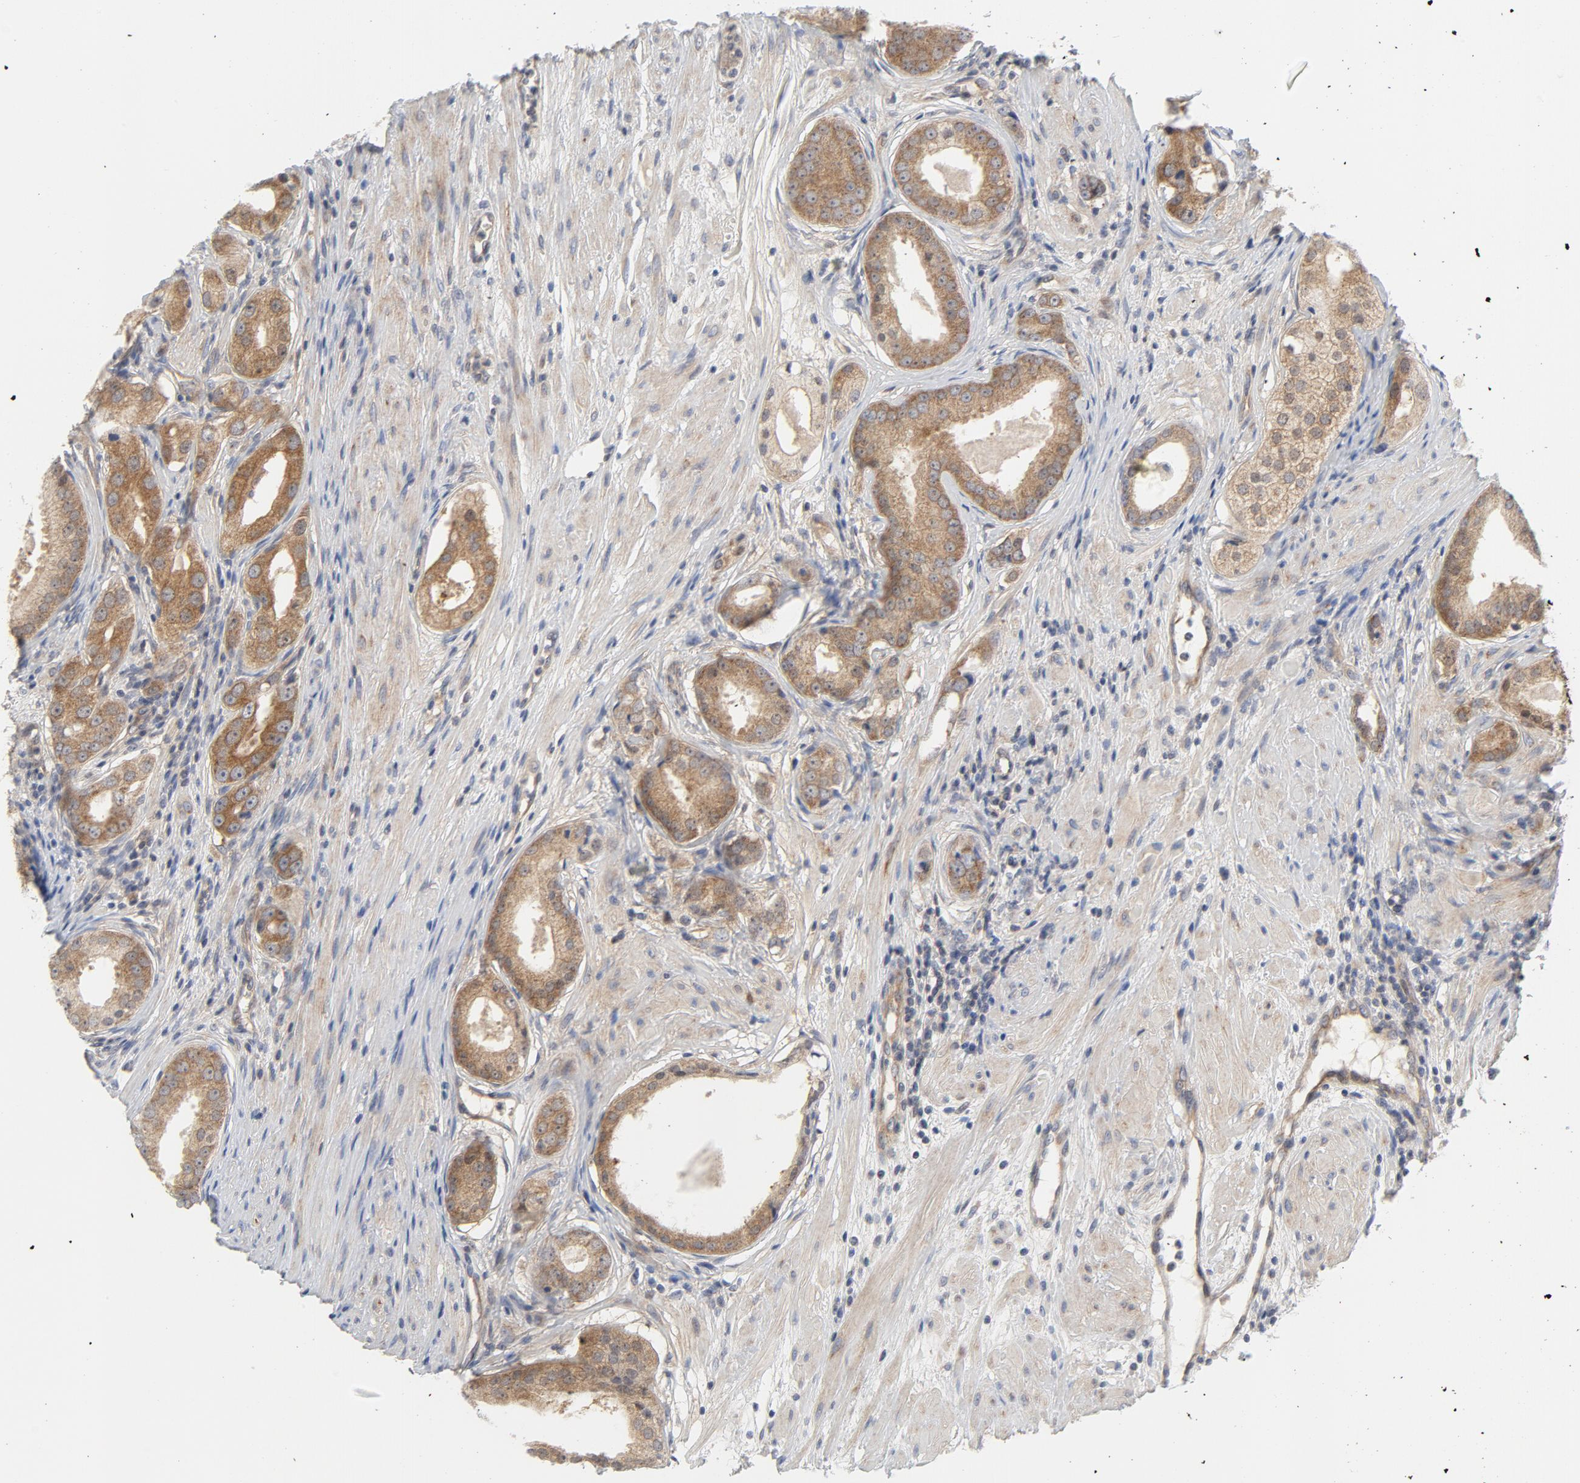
{"staining": {"intensity": "moderate", "quantity": ">75%", "location": "cytoplasmic/membranous,nuclear"}, "tissue": "prostate cancer", "cell_type": "Tumor cells", "image_type": "cancer", "snomed": [{"axis": "morphology", "description": "Adenocarcinoma, Medium grade"}, {"axis": "topography", "description": "Prostate"}], "caption": "An IHC histopathology image of tumor tissue is shown. Protein staining in brown labels moderate cytoplasmic/membranous and nuclear positivity in prostate cancer (medium-grade adenocarcinoma) within tumor cells. (DAB IHC with brightfield microscopy, high magnification).", "gene": "BAD", "patient": {"sex": "male", "age": 53}}